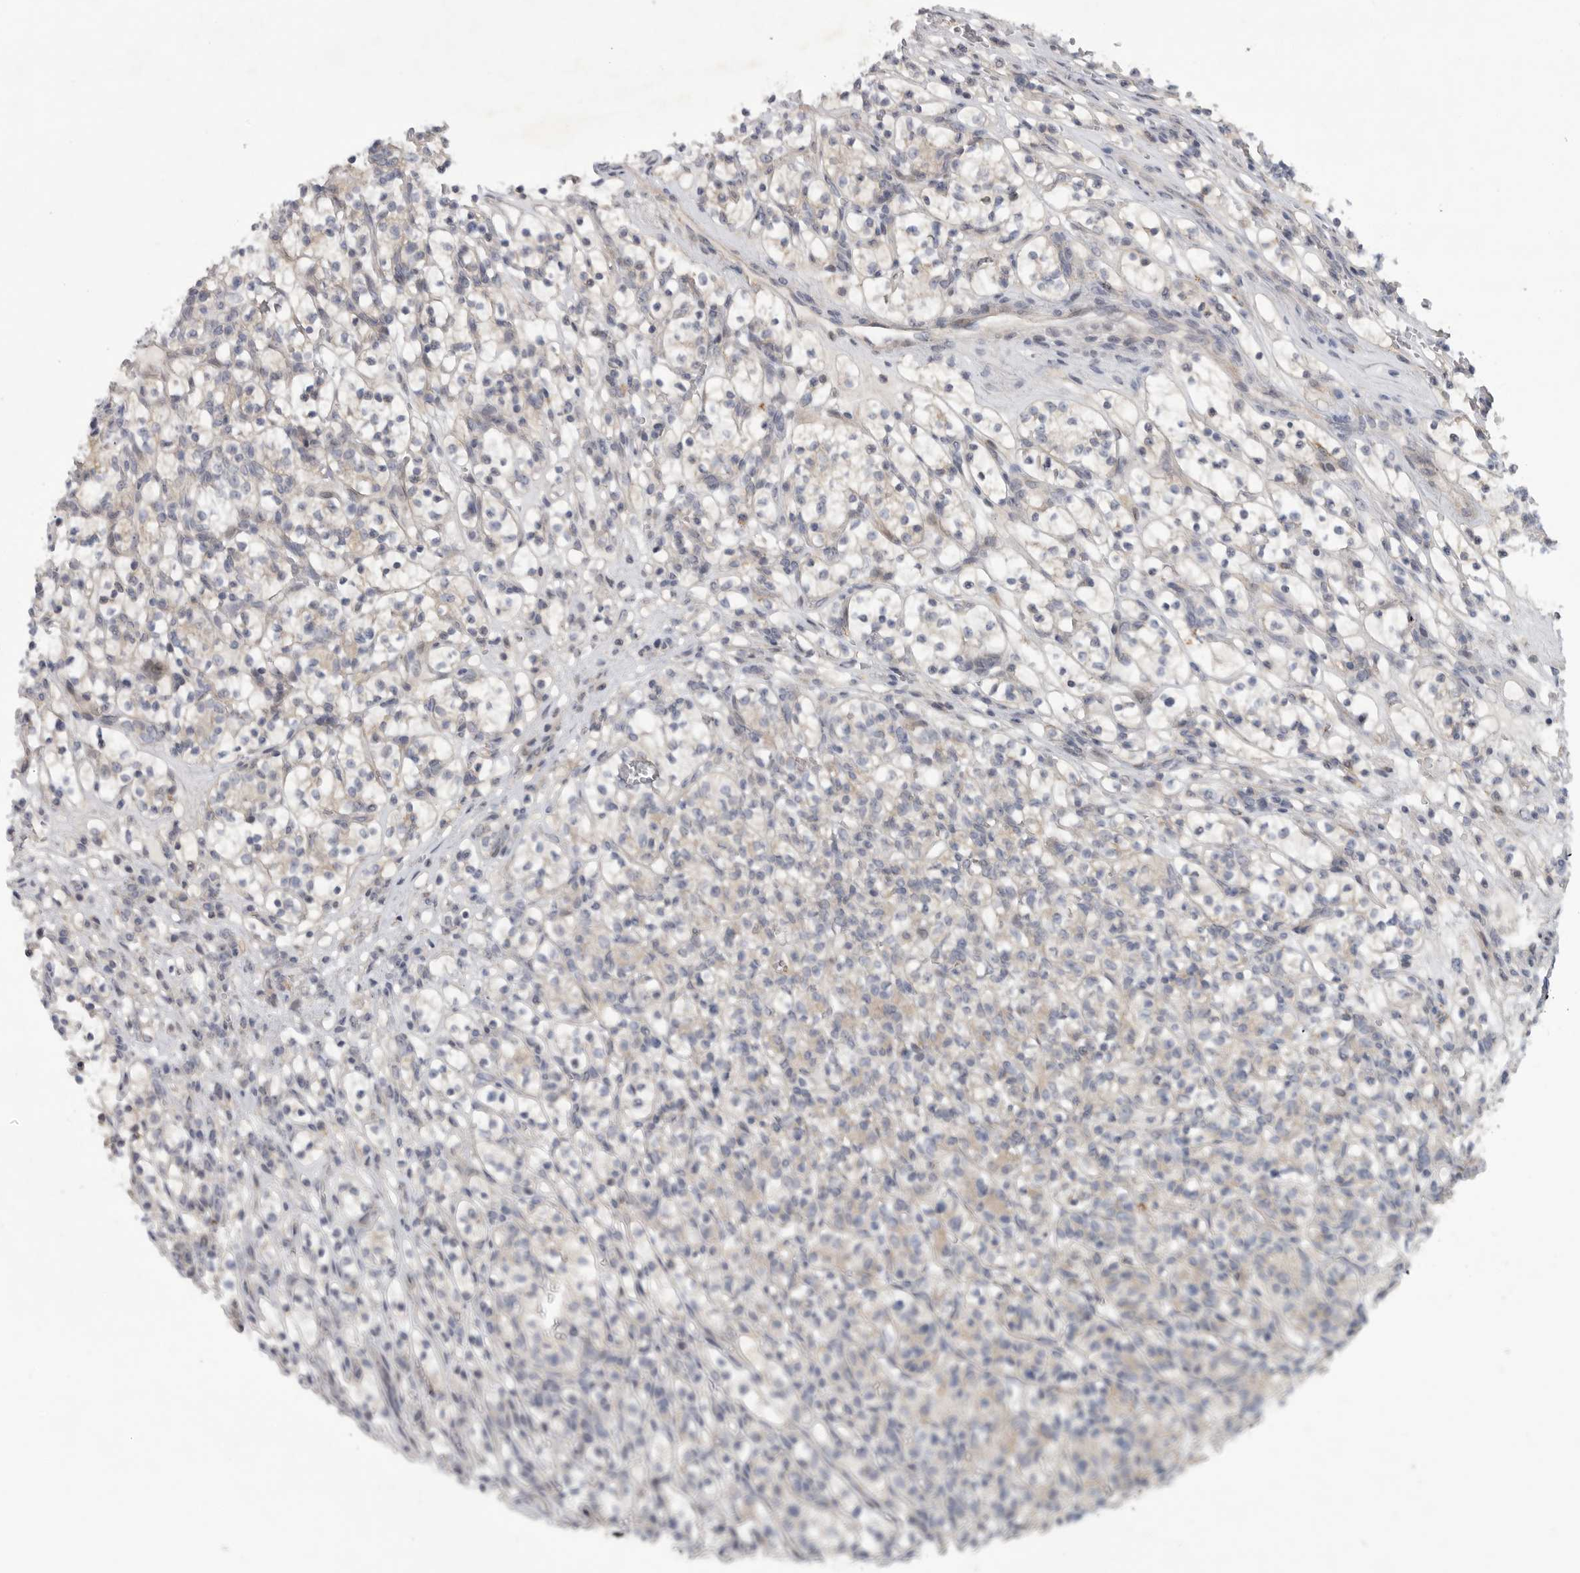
{"staining": {"intensity": "negative", "quantity": "none", "location": "none"}, "tissue": "renal cancer", "cell_type": "Tumor cells", "image_type": "cancer", "snomed": [{"axis": "morphology", "description": "Adenocarcinoma, NOS"}, {"axis": "topography", "description": "Kidney"}], "caption": "Immunohistochemistry (IHC) micrograph of human adenocarcinoma (renal) stained for a protein (brown), which reveals no staining in tumor cells. The staining was performed using DAB (3,3'-diaminobenzidine) to visualize the protein expression in brown, while the nuclei were stained in blue with hematoxylin (Magnification: 20x).", "gene": "FBXO43", "patient": {"sex": "female", "age": 57}}